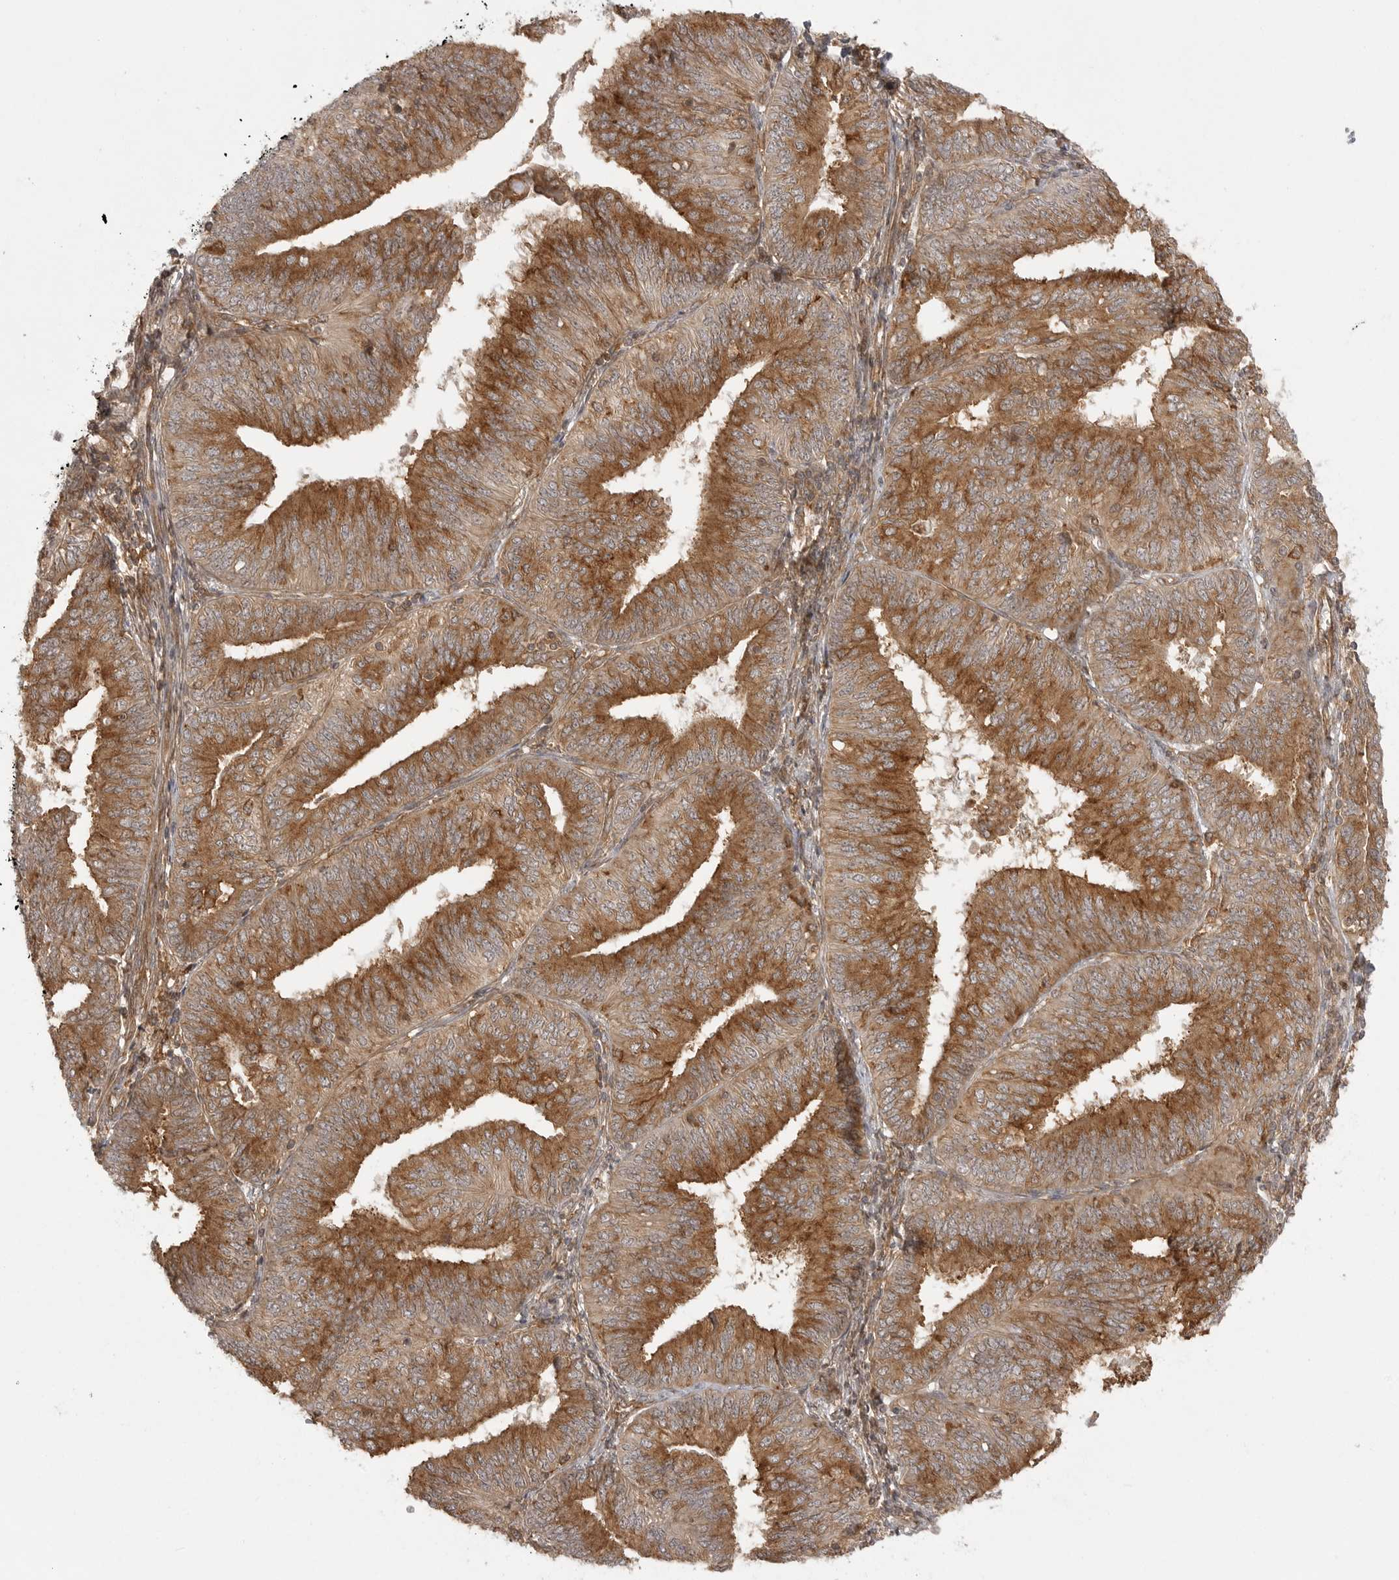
{"staining": {"intensity": "moderate", "quantity": ">75%", "location": "cytoplasmic/membranous"}, "tissue": "endometrial cancer", "cell_type": "Tumor cells", "image_type": "cancer", "snomed": [{"axis": "morphology", "description": "Adenocarcinoma, NOS"}, {"axis": "topography", "description": "Endometrium"}], "caption": "Endometrial cancer (adenocarcinoma) stained with a brown dye reveals moderate cytoplasmic/membranous positive positivity in approximately >75% of tumor cells.", "gene": "FAT3", "patient": {"sex": "female", "age": 58}}